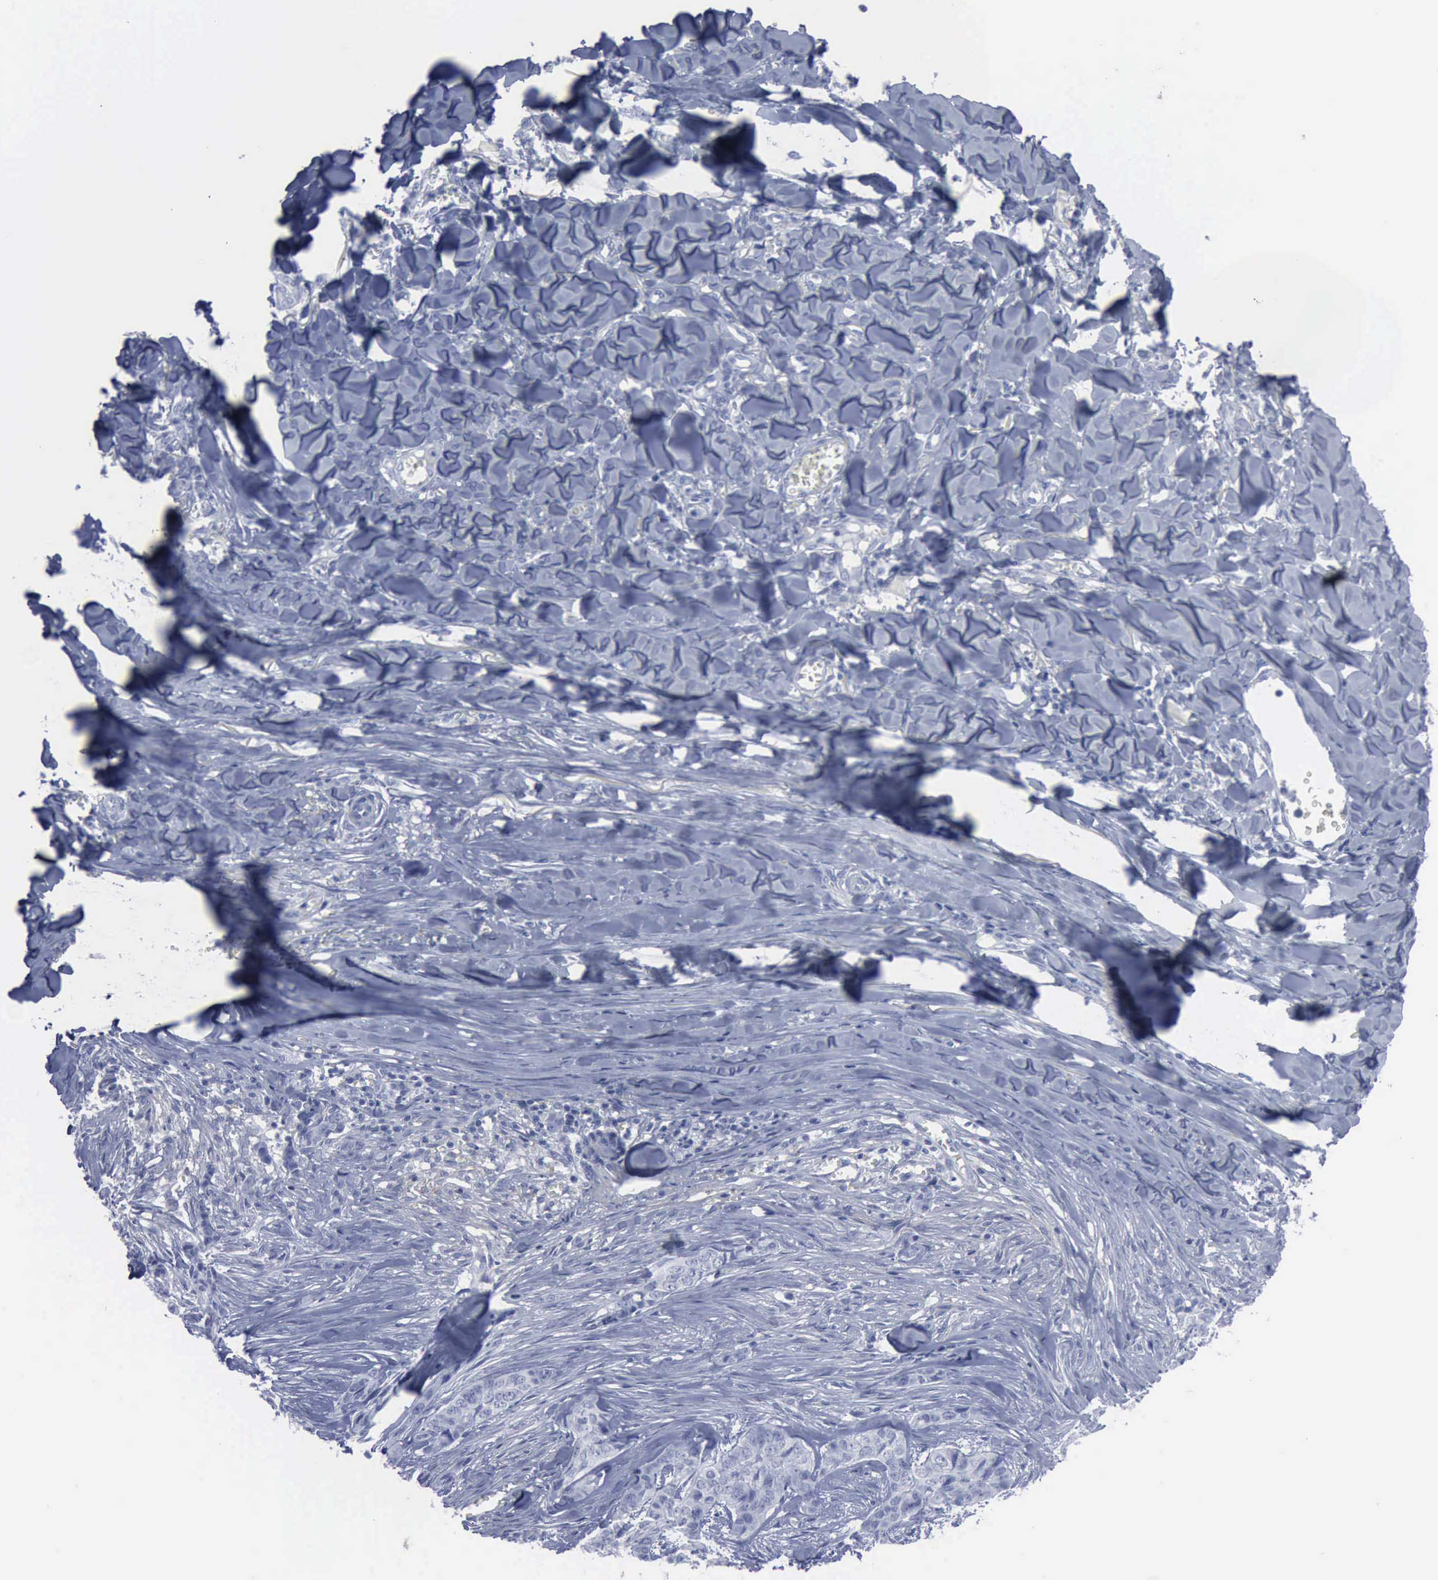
{"staining": {"intensity": "negative", "quantity": "none", "location": "none"}, "tissue": "skin cancer", "cell_type": "Tumor cells", "image_type": "cancer", "snomed": [{"axis": "morphology", "description": "Normal tissue, NOS"}, {"axis": "morphology", "description": "Basal cell carcinoma"}, {"axis": "topography", "description": "Skin"}], "caption": "A micrograph of human skin cancer is negative for staining in tumor cells.", "gene": "VCAM1", "patient": {"sex": "female", "age": 65}}